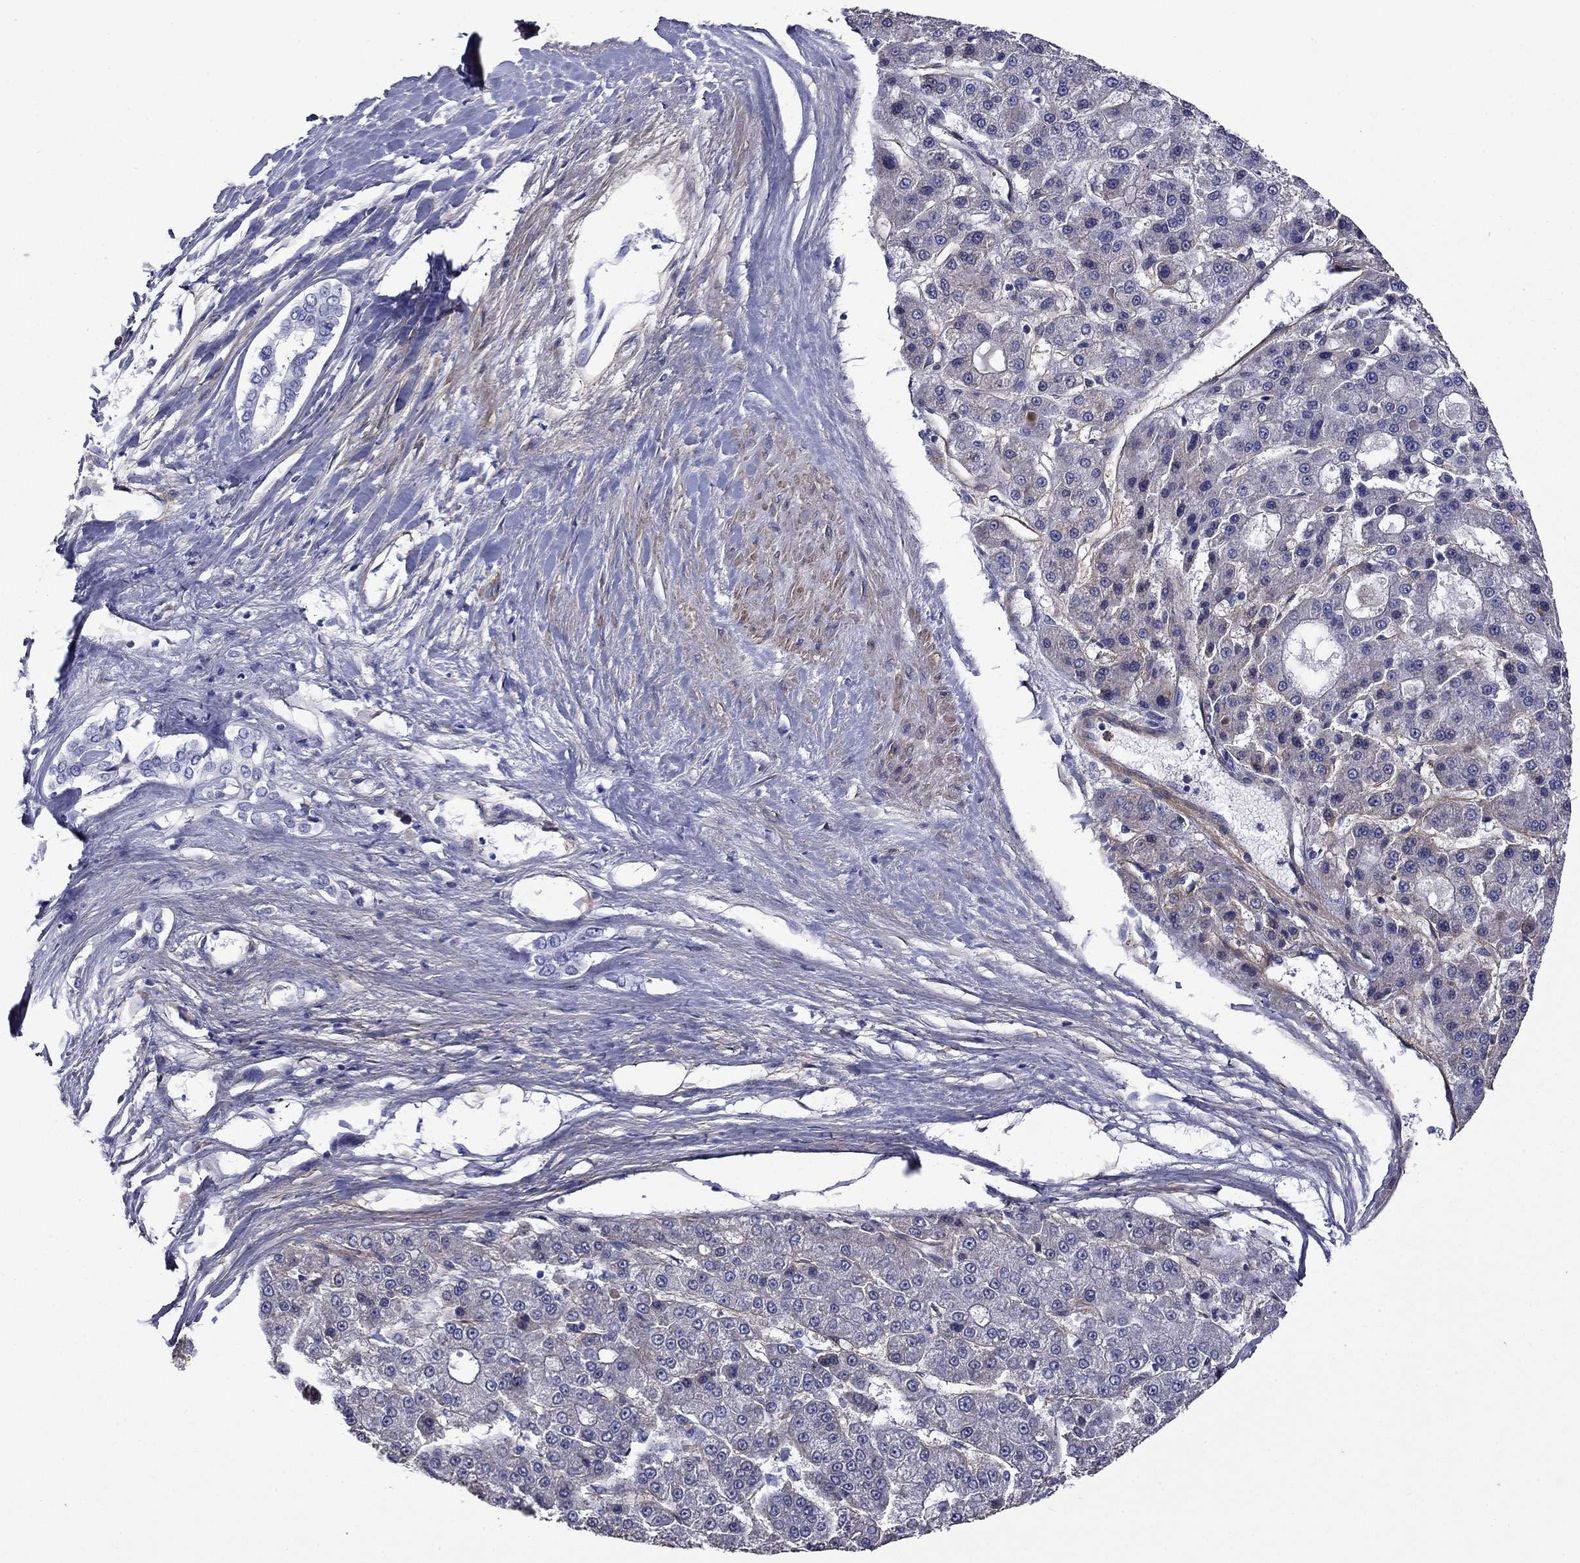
{"staining": {"intensity": "negative", "quantity": "none", "location": "none"}, "tissue": "liver cancer", "cell_type": "Tumor cells", "image_type": "cancer", "snomed": [{"axis": "morphology", "description": "Carcinoma, Hepatocellular, NOS"}, {"axis": "topography", "description": "Liver"}], "caption": "An image of human liver hepatocellular carcinoma is negative for staining in tumor cells. (Stains: DAB (3,3'-diaminobenzidine) immunohistochemistry (IHC) with hematoxylin counter stain, Microscopy: brightfield microscopy at high magnification).", "gene": "HSPG2", "patient": {"sex": "male", "age": 70}}